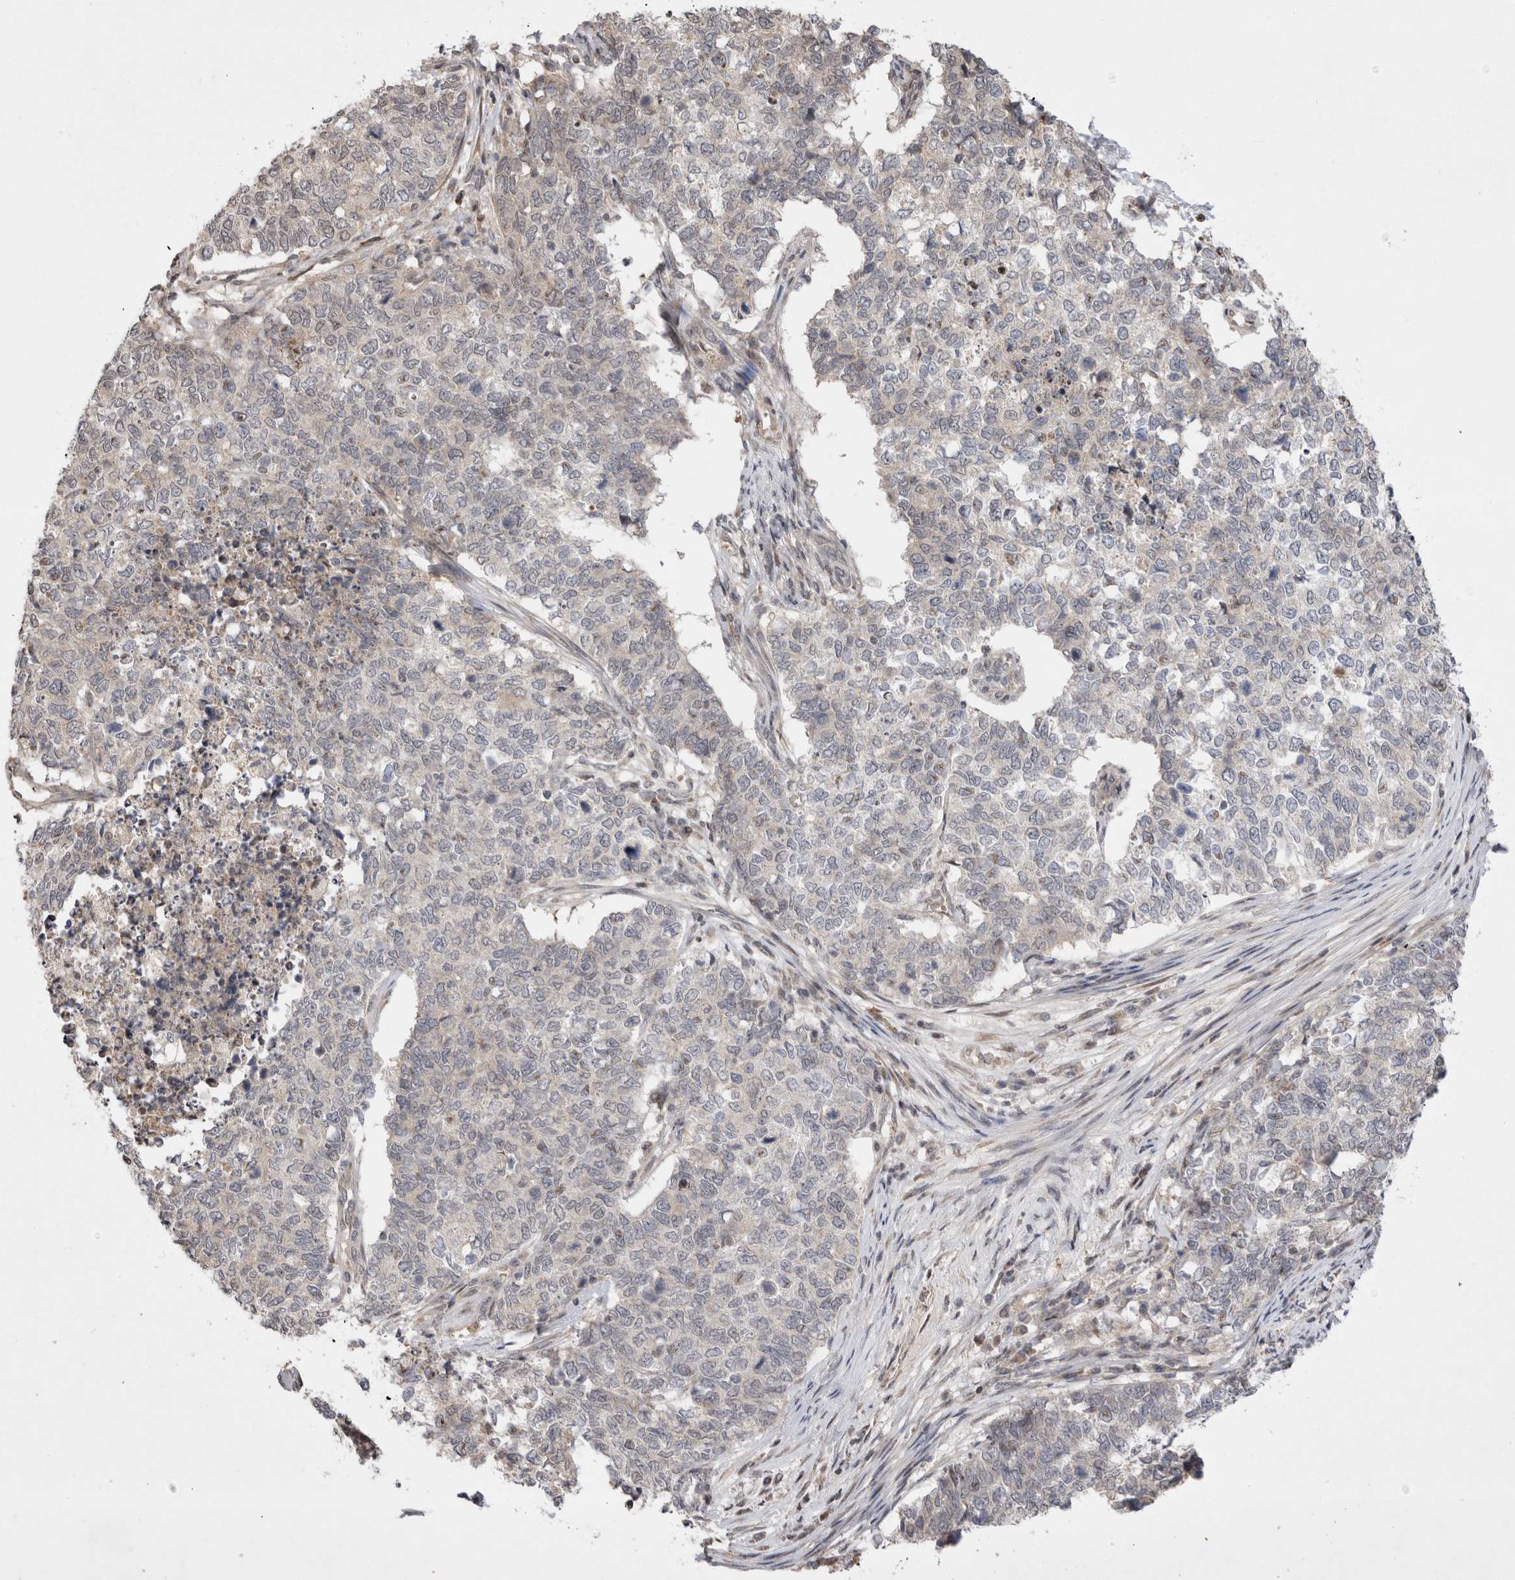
{"staining": {"intensity": "weak", "quantity": "<25%", "location": "cytoplasmic/membranous"}, "tissue": "cervical cancer", "cell_type": "Tumor cells", "image_type": "cancer", "snomed": [{"axis": "morphology", "description": "Squamous cell carcinoma, NOS"}, {"axis": "topography", "description": "Cervix"}], "caption": "A histopathology image of squamous cell carcinoma (cervical) stained for a protein demonstrates no brown staining in tumor cells. (Immunohistochemistry, brightfield microscopy, high magnification).", "gene": "EIF2AK1", "patient": {"sex": "female", "age": 63}}